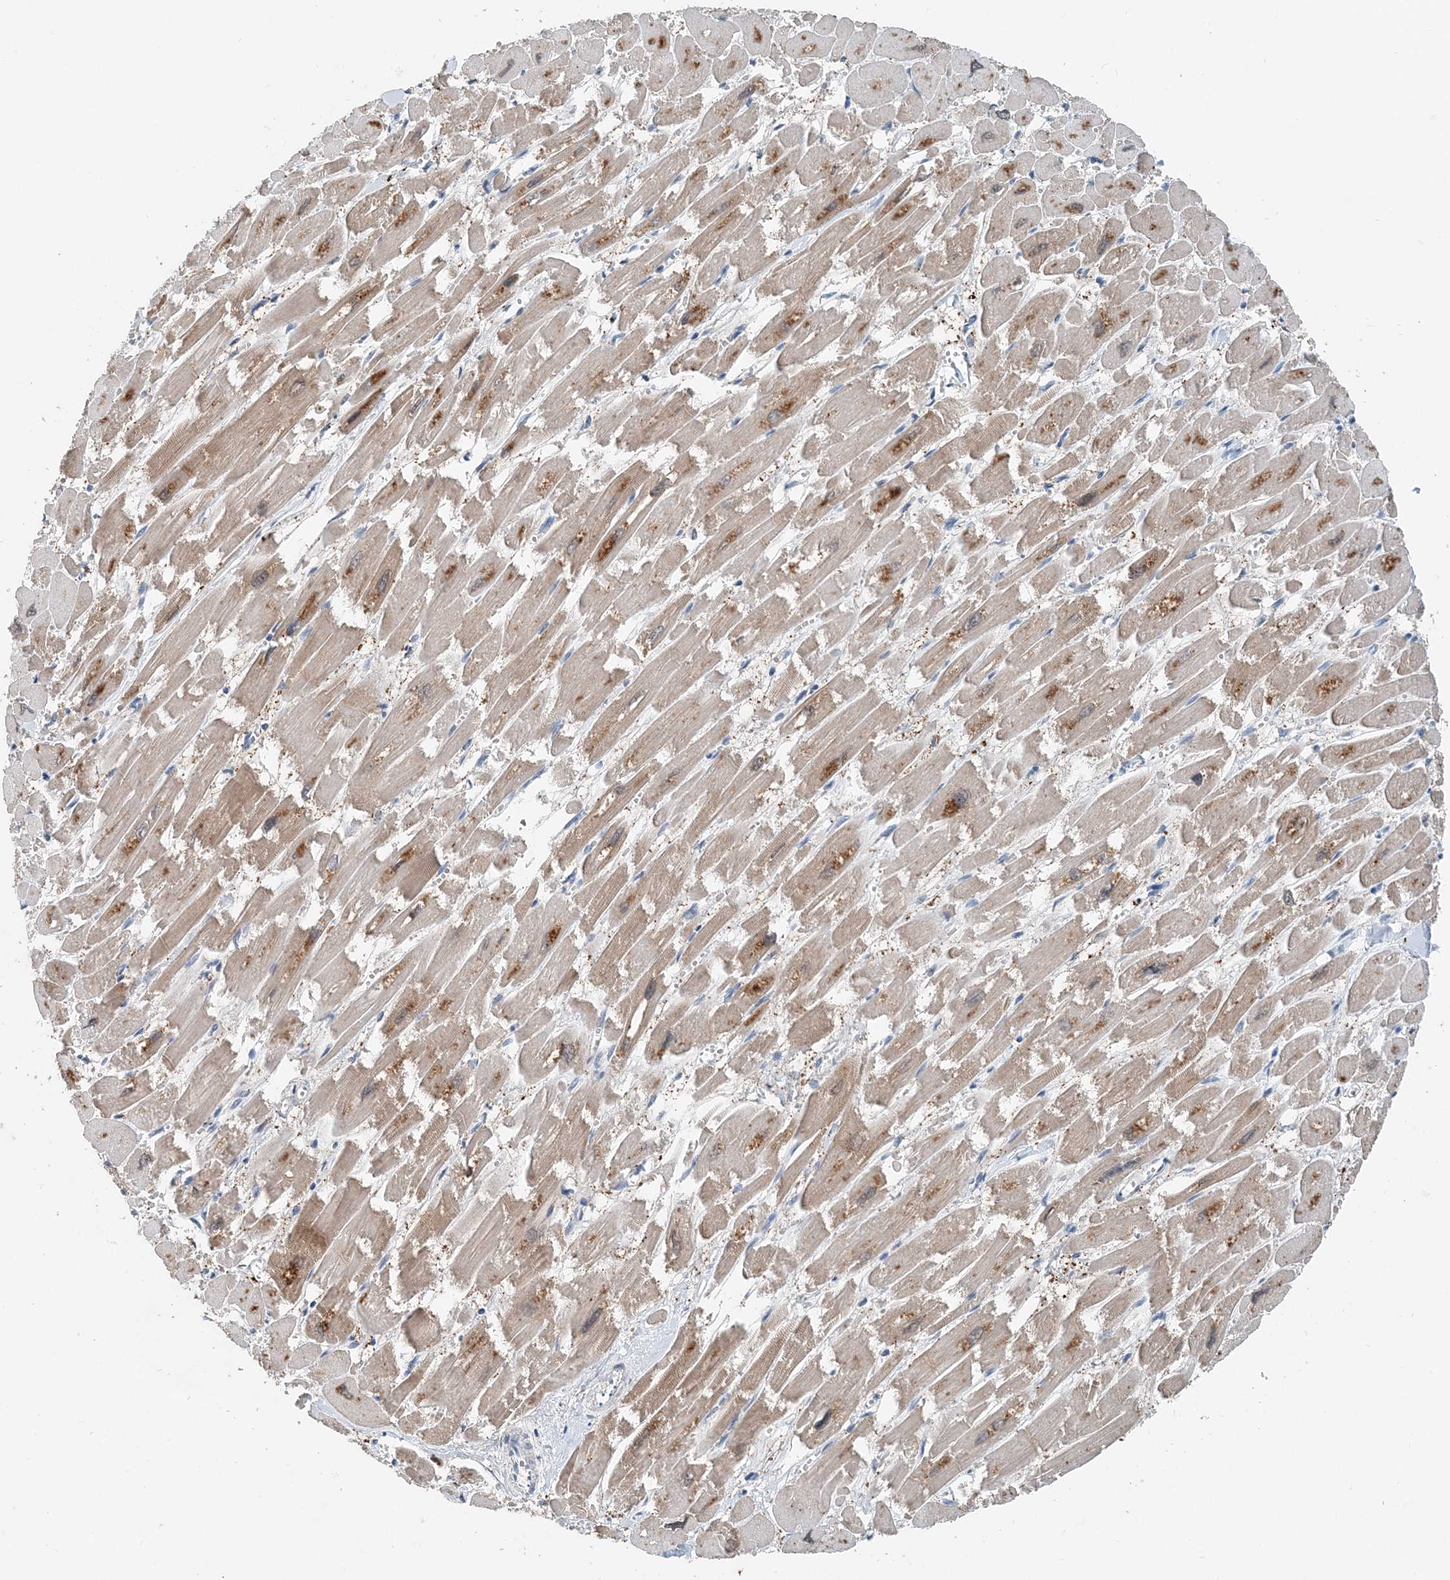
{"staining": {"intensity": "moderate", "quantity": ">75%", "location": "cytoplasmic/membranous"}, "tissue": "heart muscle", "cell_type": "Cardiomyocytes", "image_type": "normal", "snomed": [{"axis": "morphology", "description": "Normal tissue, NOS"}, {"axis": "topography", "description": "Heart"}], "caption": "Immunohistochemistry (IHC) image of unremarkable human heart muscle stained for a protein (brown), which displays medium levels of moderate cytoplasmic/membranous positivity in about >75% of cardiomyocytes.", "gene": "EEF1A2", "patient": {"sex": "male", "age": 54}}